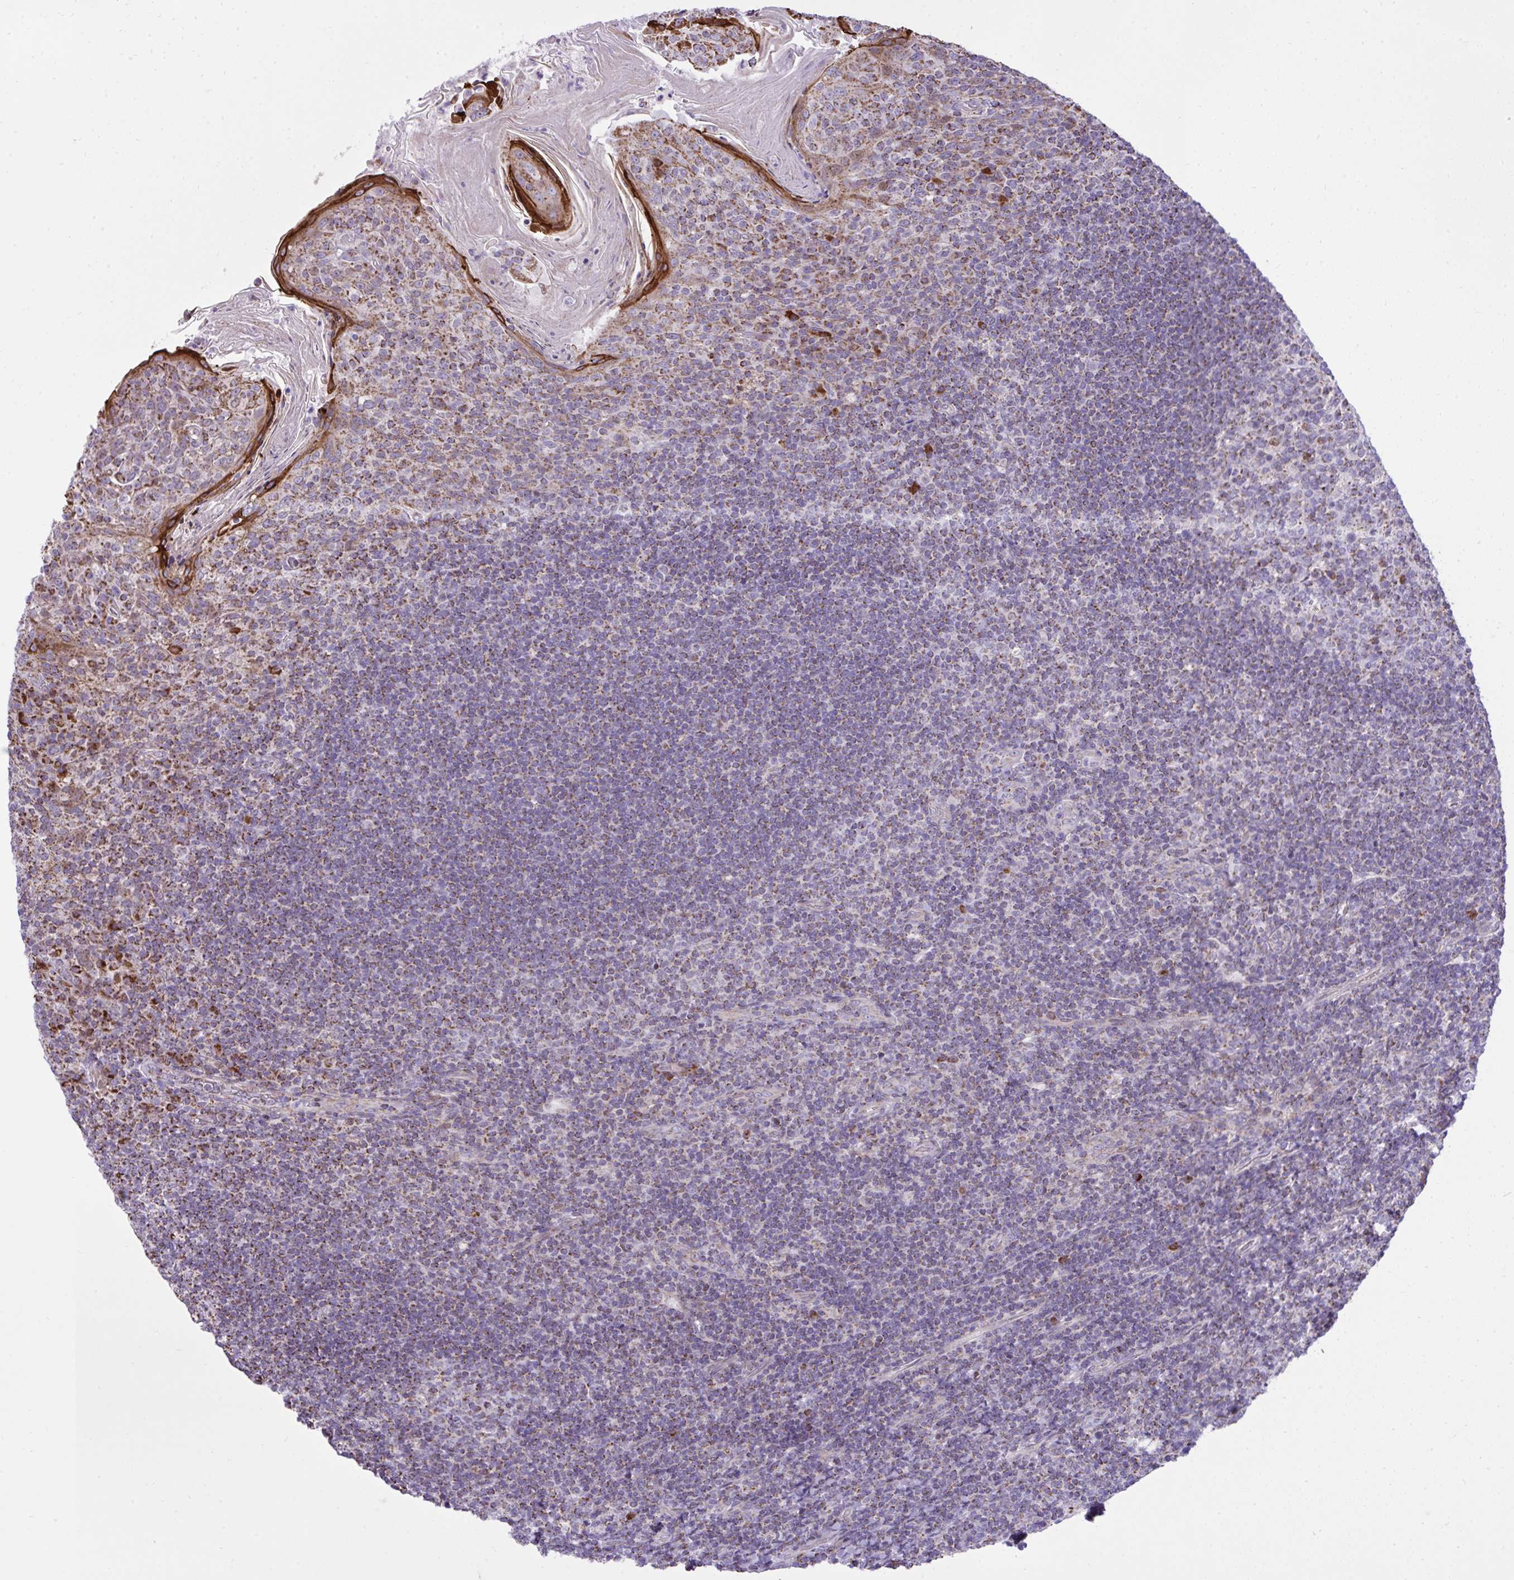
{"staining": {"intensity": "moderate", "quantity": "<25%", "location": "cytoplasmic/membranous"}, "tissue": "tonsil", "cell_type": "Germinal center cells", "image_type": "normal", "snomed": [{"axis": "morphology", "description": "Normal tissue, NOS"}, {"axis": "topography", "description": "Tonsil"}], "caption": "High-magnification brightfield microscopy of normal tonsil stained with DAB (brown) and counterstained with hematoxylin (blue). germinal center cells exhibit moderate cytoplasmic/membranous expression is appreciated in approximately<25% of cells.", "gene": "ZNF362", "patient": {"sex": "female", "age": 10}}